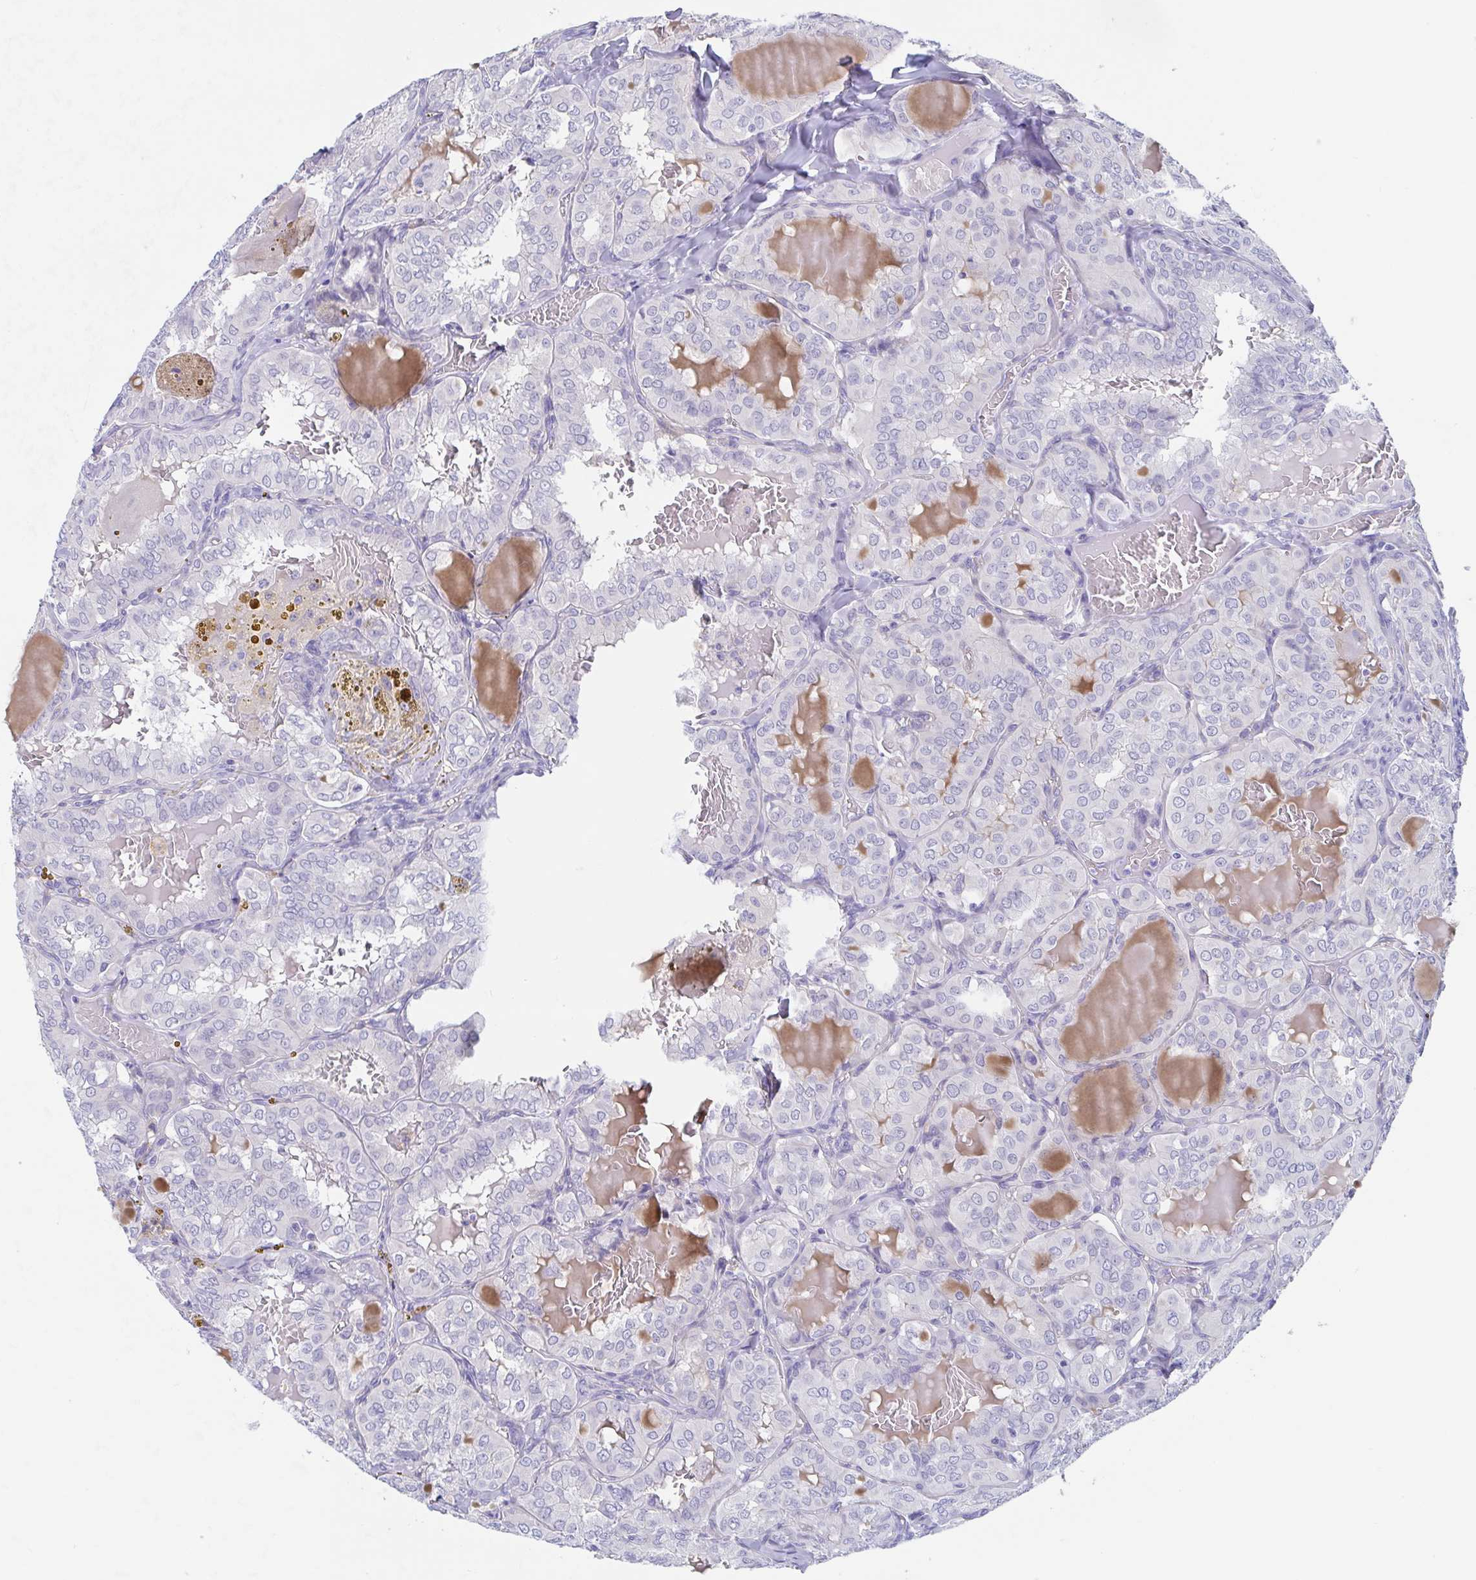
{"staining": {"intensity": "negative", "quantity": "none", "location": "none"}, "tissue": "thyroid cancer", "cell_type": "Tumor cells", "image_type": "cancer", "snomed": [{"axis": "morphology", "description": "Papillary adenocarcinoma, NOS"}, {"axis": "topography", "description": "Thyroid gland"}], "caption": "DAB (3,3'-diaminobenzidine) immunohistochemical staining of thyroid cancer shows no significant positivity in tumor cells.", "gene": "TEX12", "patient": {"sex": "male", "age": 20}}